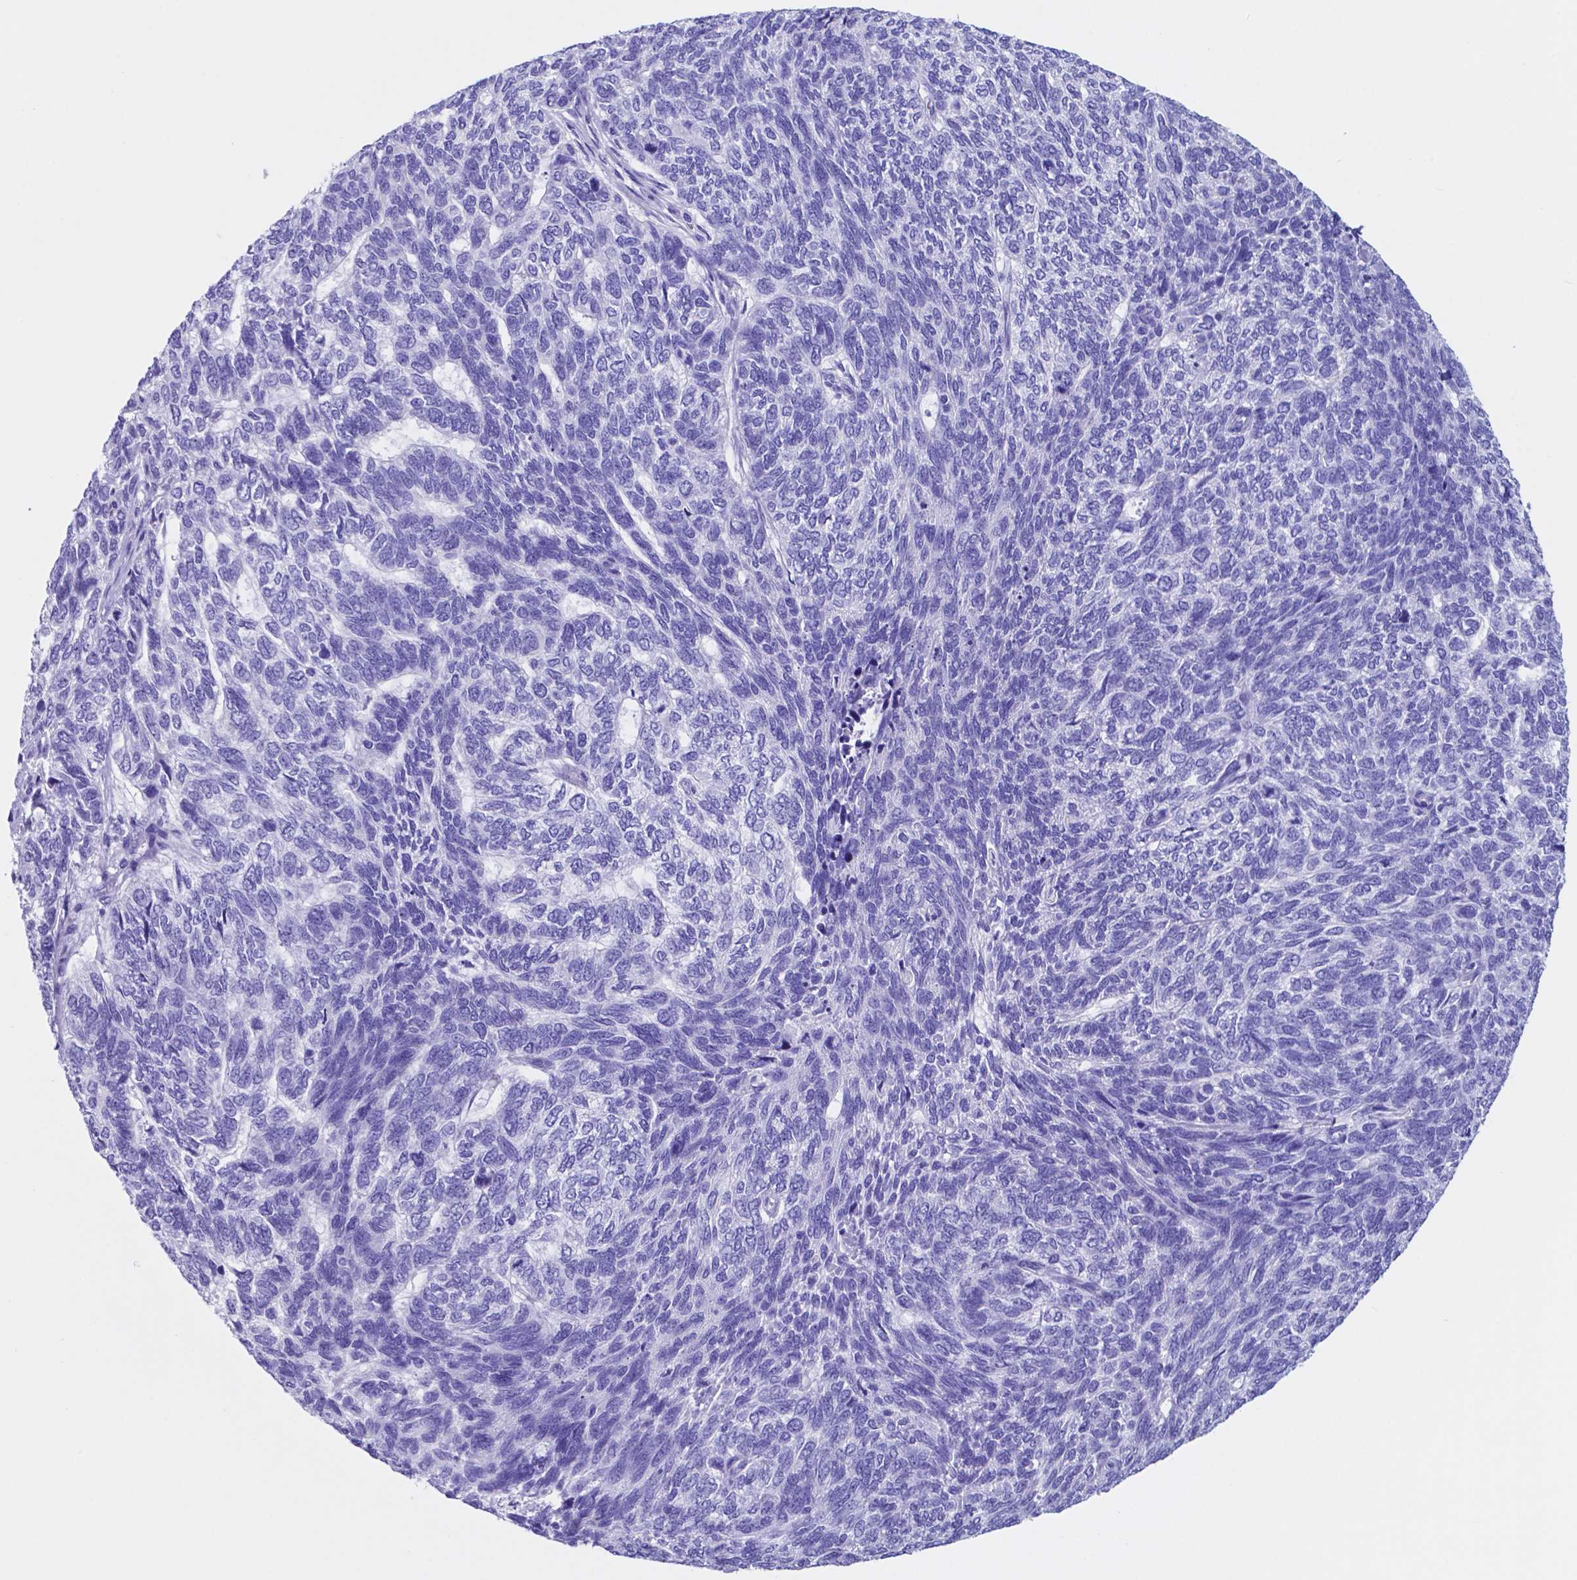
{"staining": {"intensity": "negative", "quantity": "none", "location": "none"}, "tissue": "skin cancer", "cell_type": "Tumor cells", "image_type": "cancer", "snomed": [{"axis": "morphology", "description": "Basal cell carcinoma"}, {"axis": "topography", "description": "Skin"}], "caption": "An immunohistochemistry photomicrograph of skin basal cell carcinoma is shown. There is no staining in tumor cells of skin basal cell carcinoma.", "gene": "DNAAF8", "patient": {"sex": "female", "age": 65}}